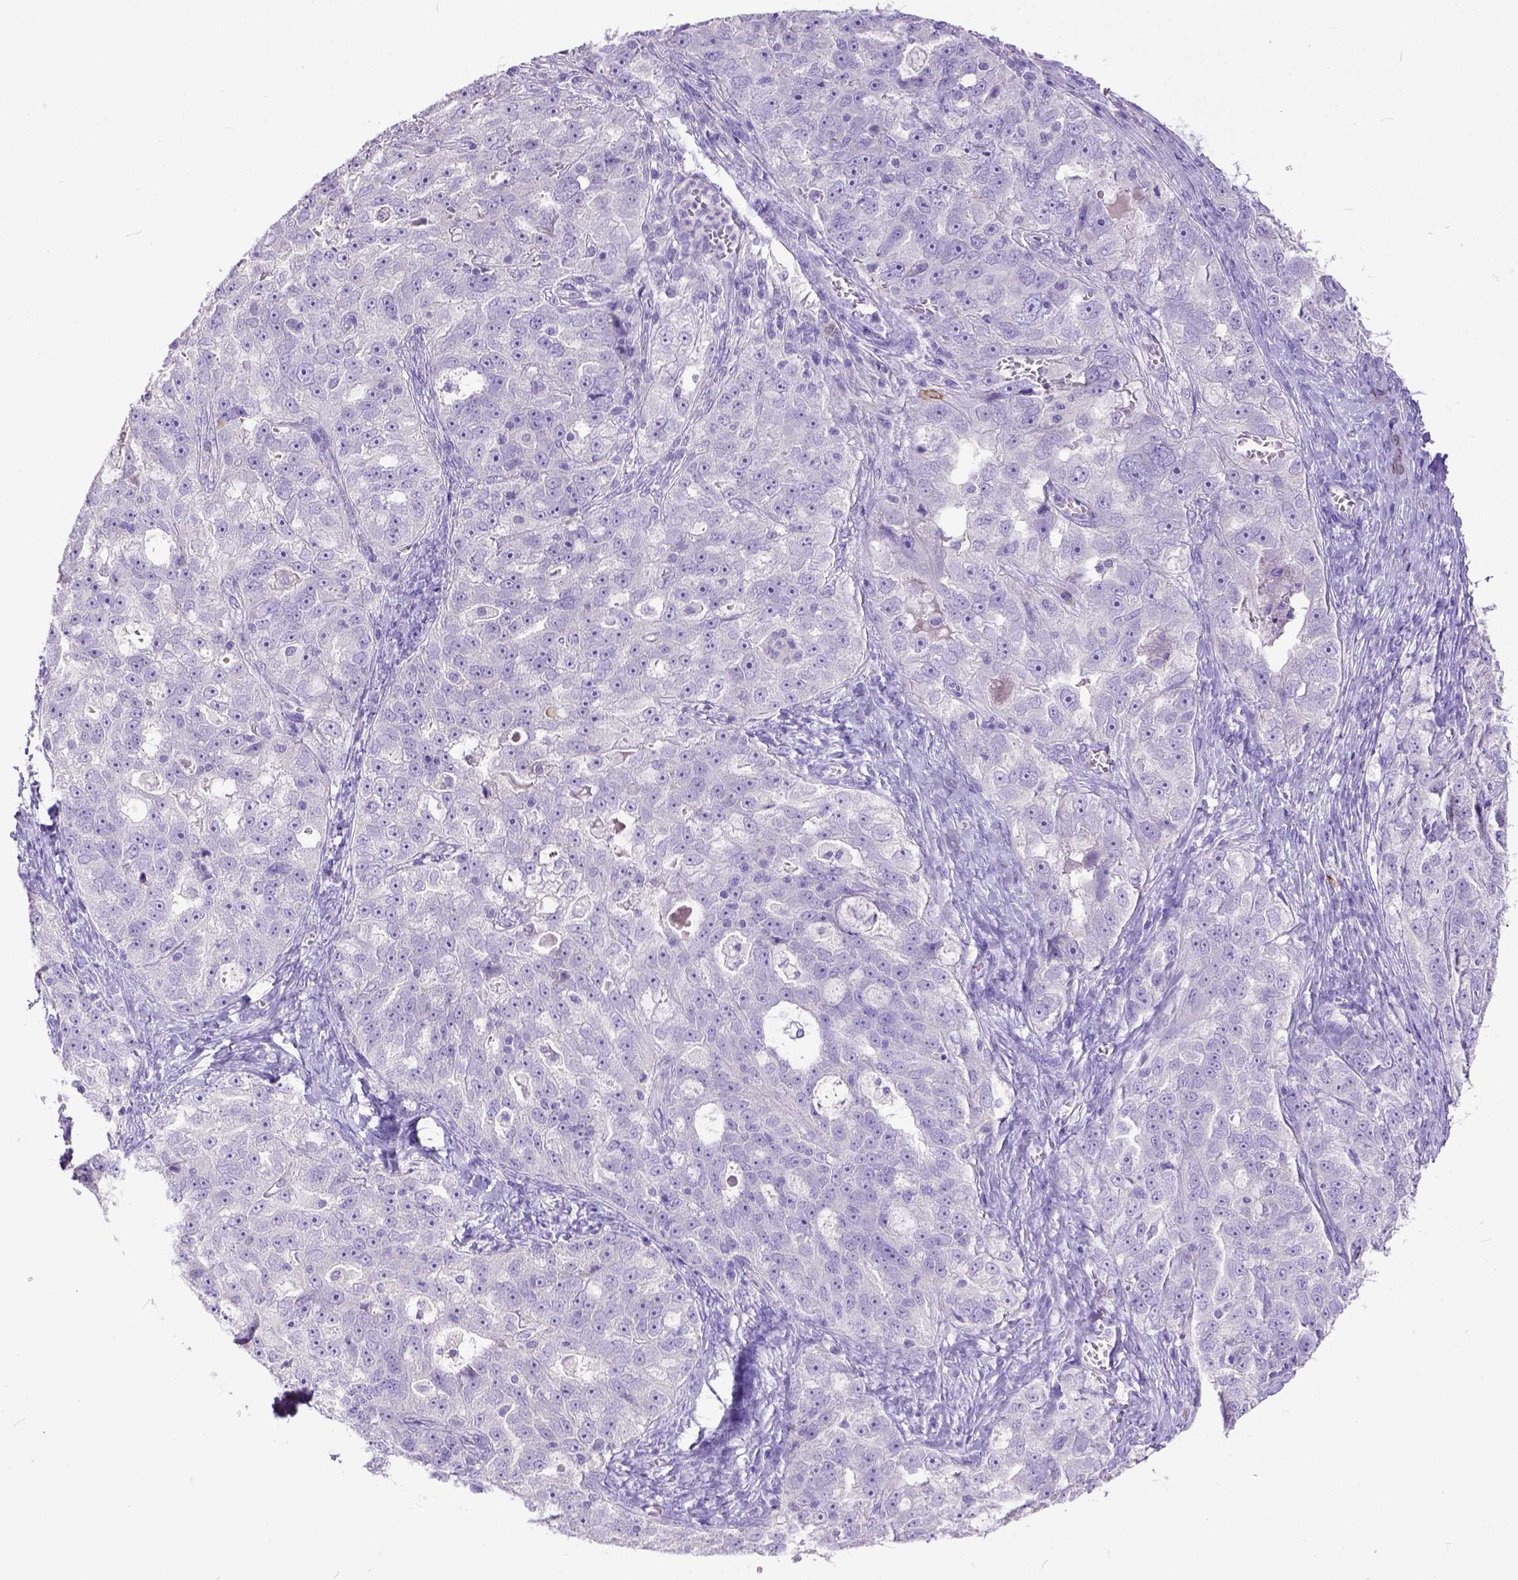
{"staining": {"intensity": "negative", "quantity": "none", "location": "none"}, "tissue": "ovarian cancer", "cell_type": "Tumor cells", "image_type": "cancer", "snomed": [{"axis": "morphology", "description": "Cystadenocarcinoma, serous, NOS"}, {"axis": "topography", "description": "Ovary"}], "caption": "An IHC photomicrograph of ovarian cancer (serous cystadenocarcinoma) is shown. There is no staining in tumor cells of ovarian cancer (serous cystadenocarcinoma).", "gene": "KIT", "patient": {"sex": "female", "age": 51}}